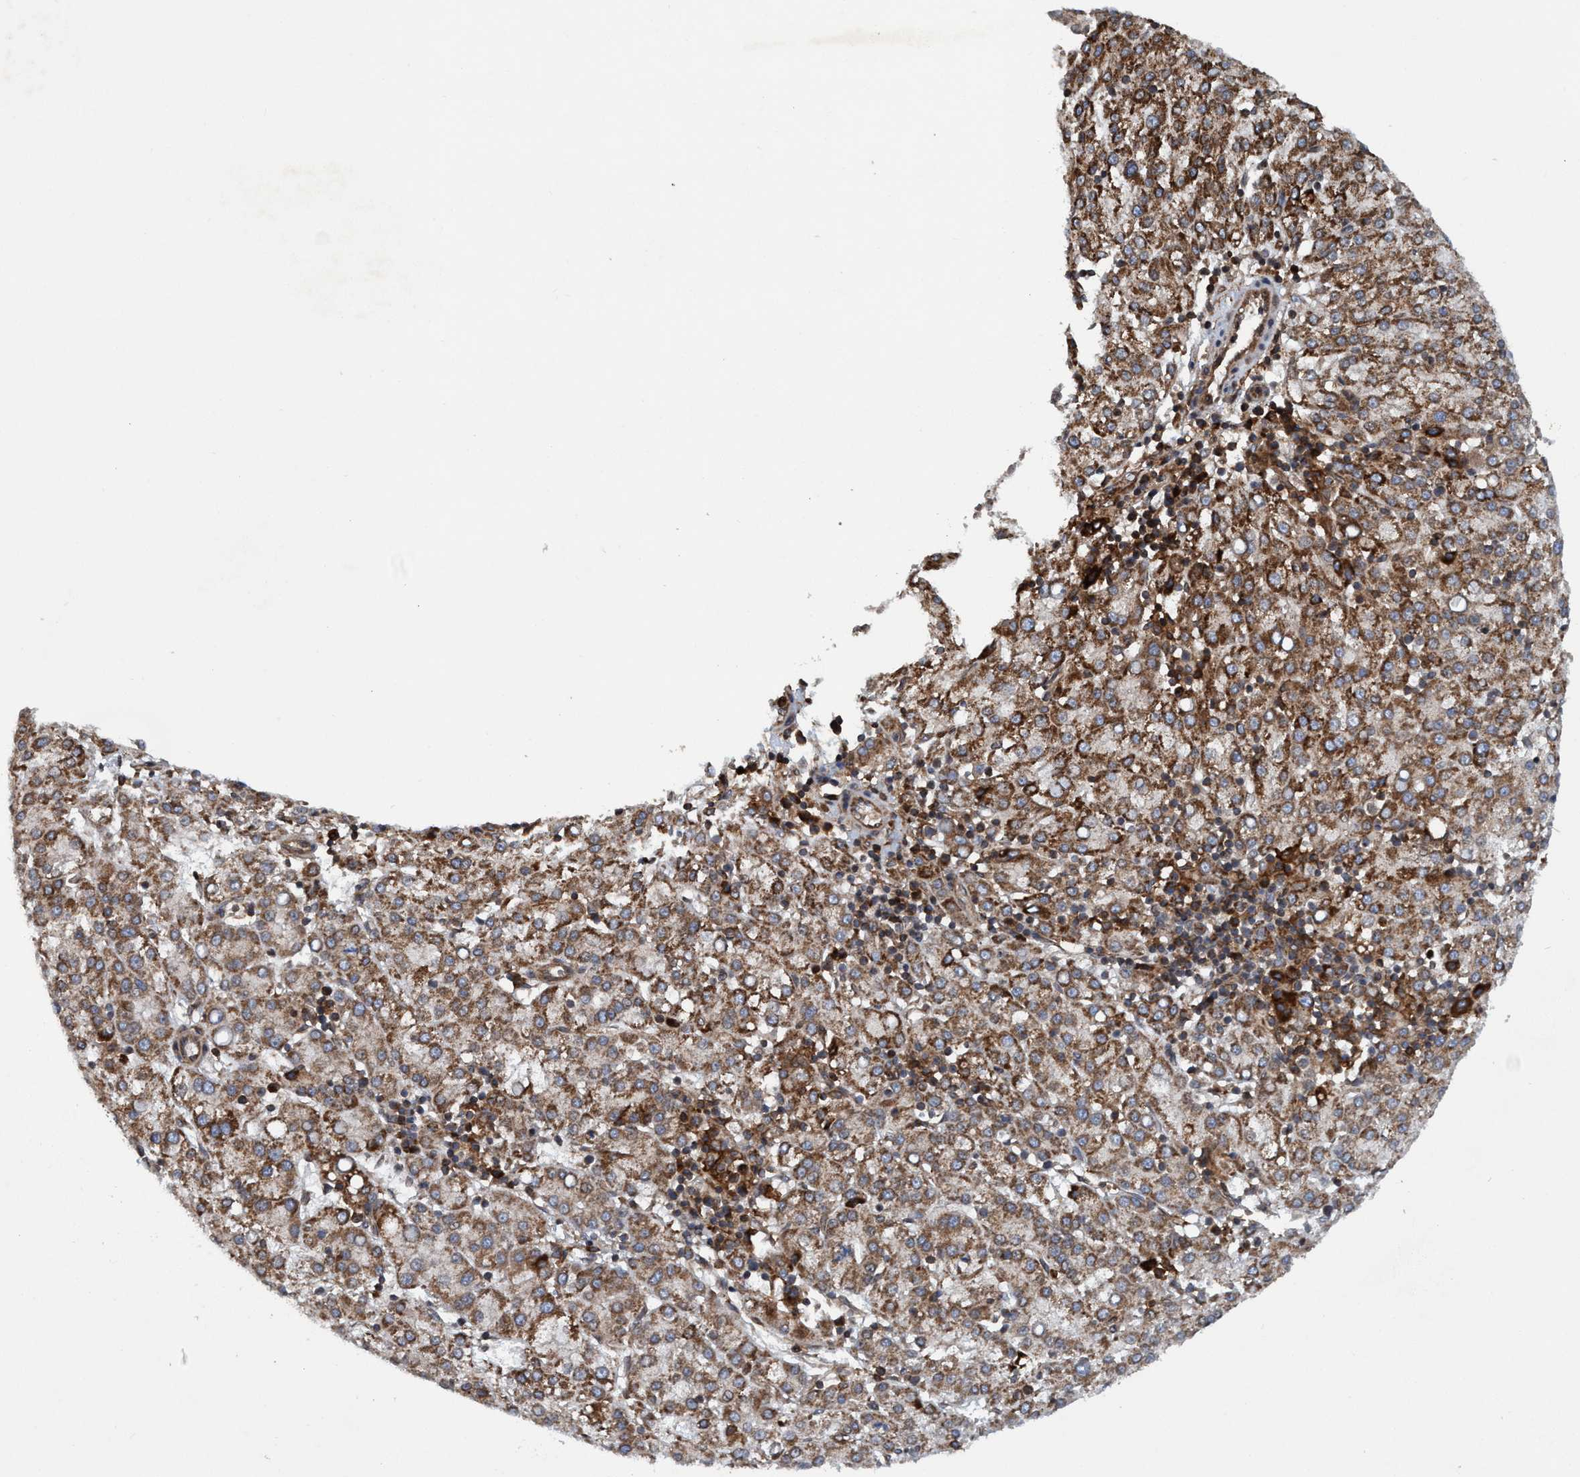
{"staining": {"intensity": "moderate", "quantity": ">75%", "location": "cytoplasmic/membranous"}, "tissue": "liver cancer", "cell_type": "Tumor cells", "image_type": "cancer", "snomed": [{"axis": "morphology", "description": "Carcinoma, Hepatocellular, NOS"}, {"axis": "topography", "description": "Liver"}], "caption": "An immunohistochemistry image of neoplastic tissue is shown. Protein staining in brown shows moderate cytoplasmic/membranous positivity in hepatocellular carcinoma (liver) within tumor cells.", "gene": "SLC16A3", "patient": {"sex": "female", "age": 58}}